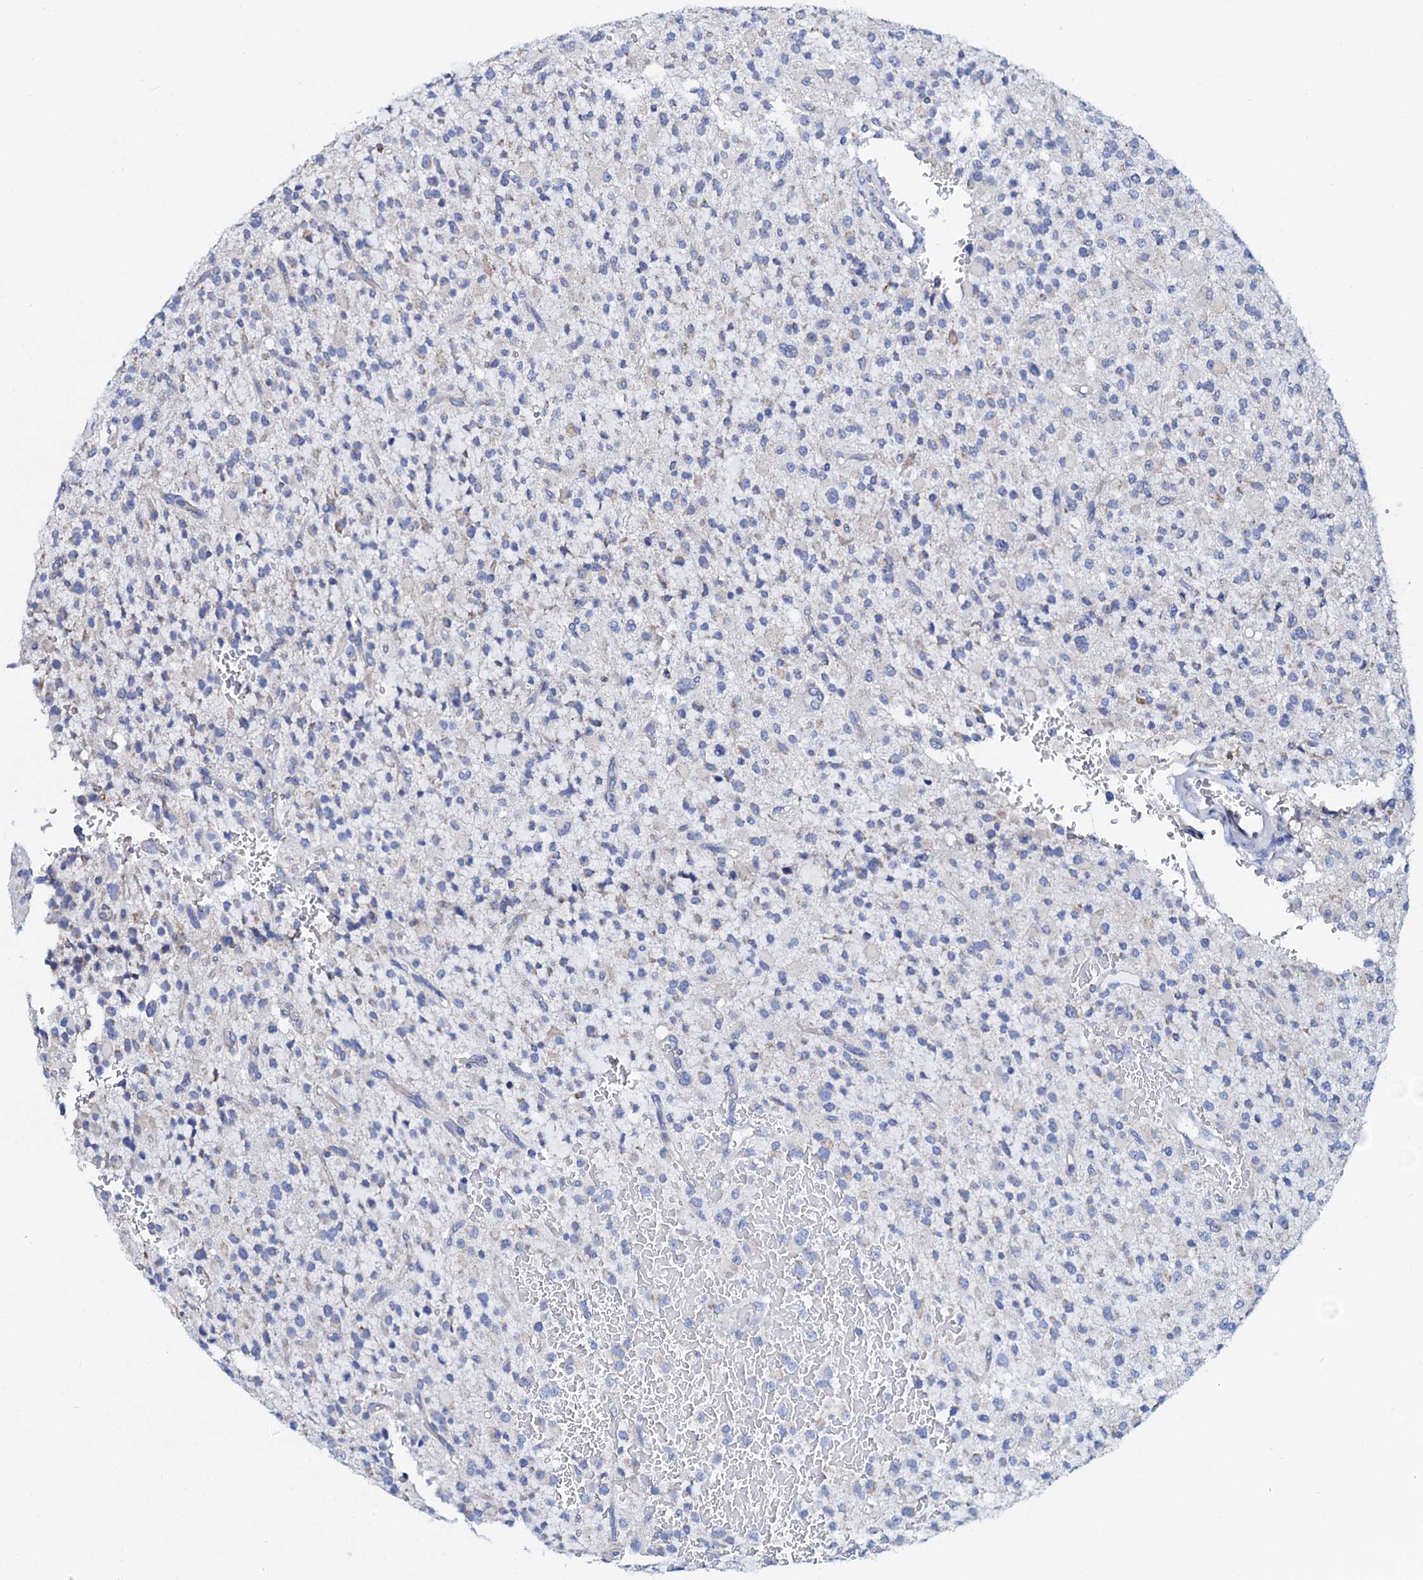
{"staining": {"intensity": "negative", "quantity": "none", "location": "none"}, "tissue": "glioma", "cell_type": "Tumor cells", "image_type": "cancer", "snomed": [{"axis": "morphology", "description": "Glioma, malignant, High grade"}, {"axis": "topography", "description": "Brain"}], "caption": "This histopathology image is of high-grade glioma (malignant) stained with immunohistochemistry to label a protein in brown with the nuclei are counter-stained blue. There is no staining in tumor cells.", "gene": "SLC37A4", "patient": {"sex": "male", "age": 34}}